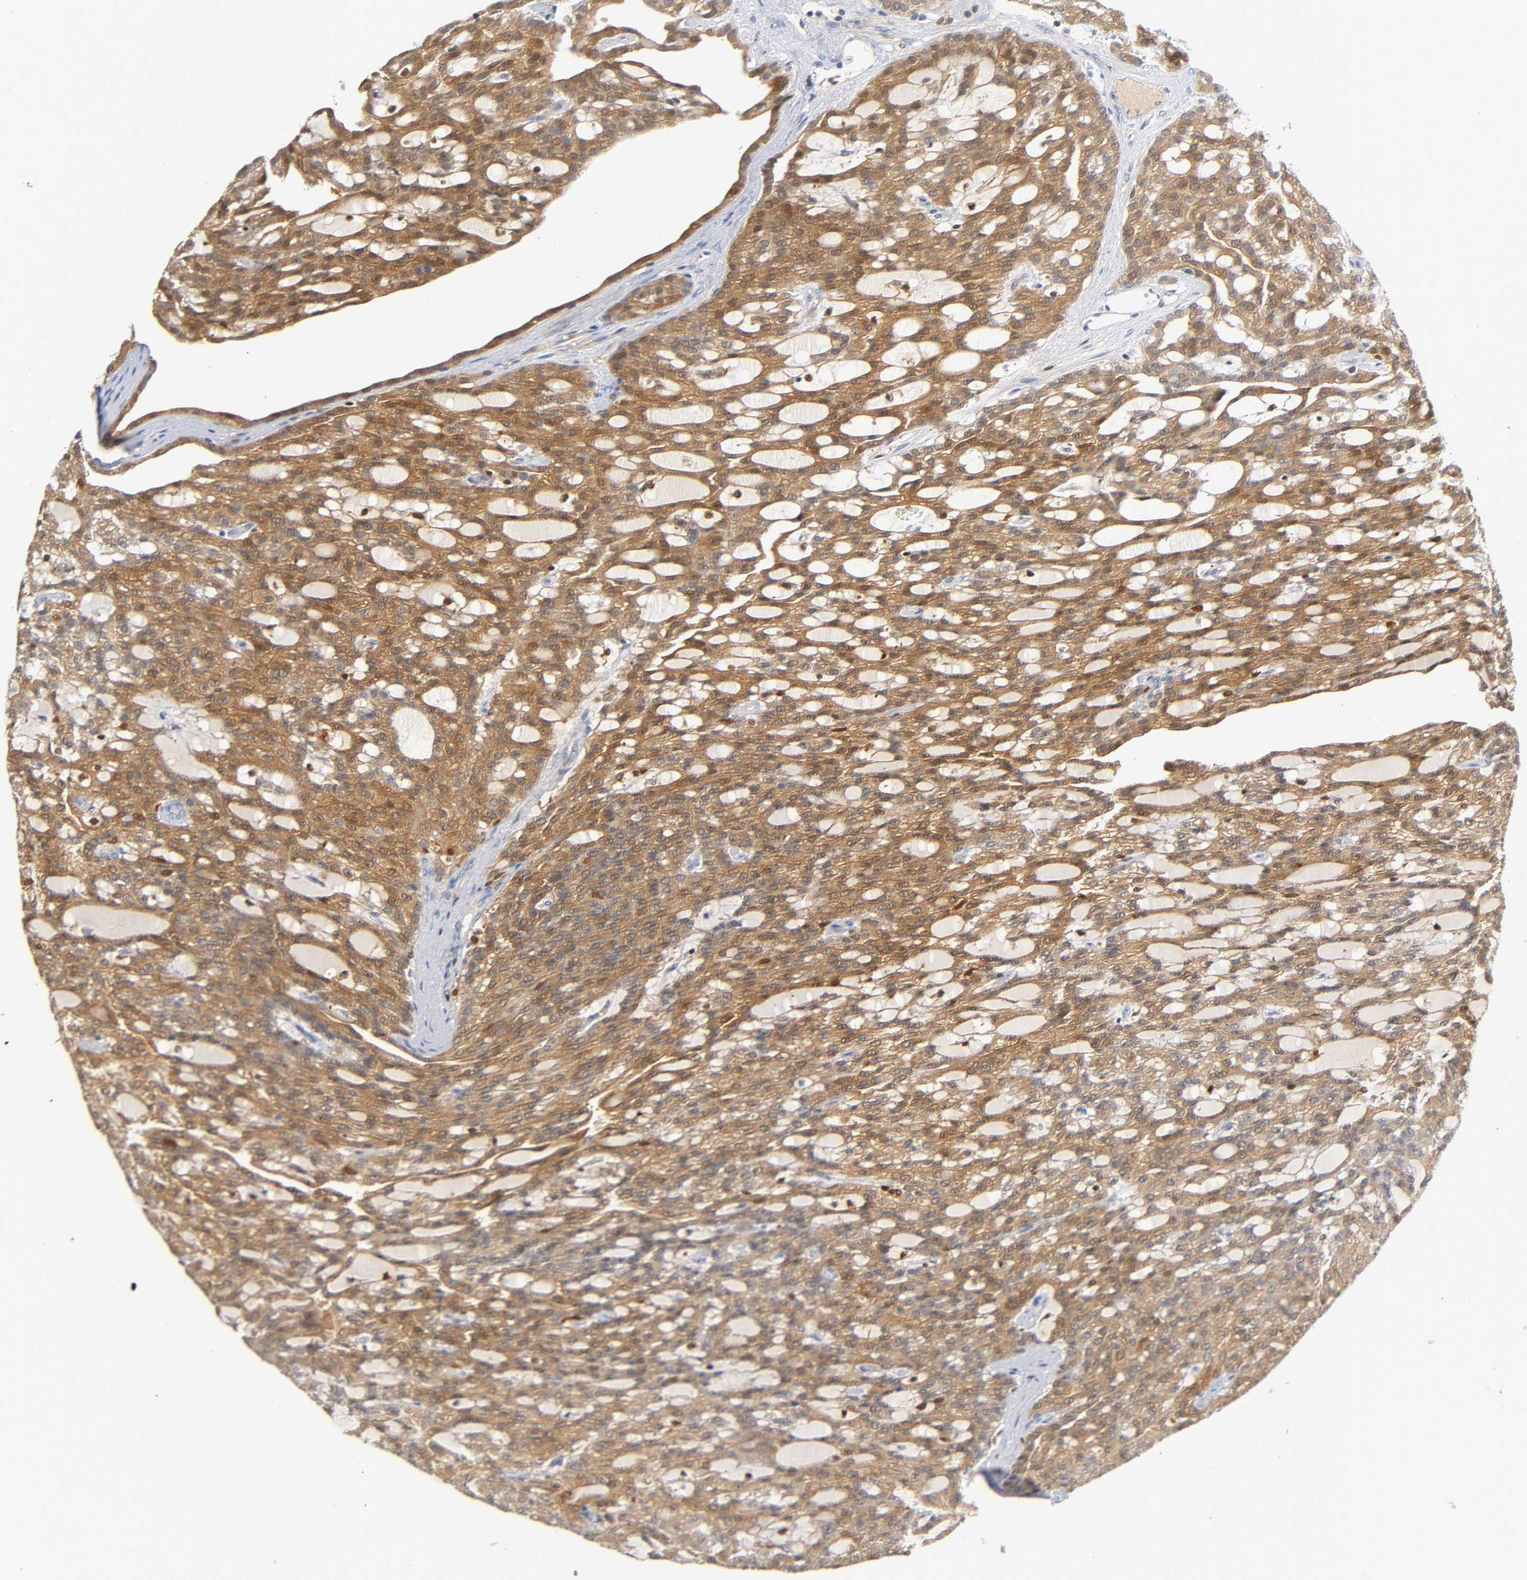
{"staining": {"intensity": "moderate", "quantity": ">75%", "location": "cytoplasmic/membranous,nuclear"}, "tissue": "renal cancer", "cell_type": "Tumor cells", "image_type": "cancer", "snomed": [{"axis": "morphology", "description": "Adenocarcinoma, NOS"}, {"axis": "topography", "description": "Kidney"}], "caption": "The micrograph reveals staining of renal cancer, revealing moderate cytoplasmic/membranous and nuclear protein staining (brown color) within tumor cells. The protein of interest is stained brown, and the nuclei are stained in blue (DAB IHC with brightfield microscopy, high magnification).", "gene": "IL18", "patient": {"sex": "male", "age": 63}}